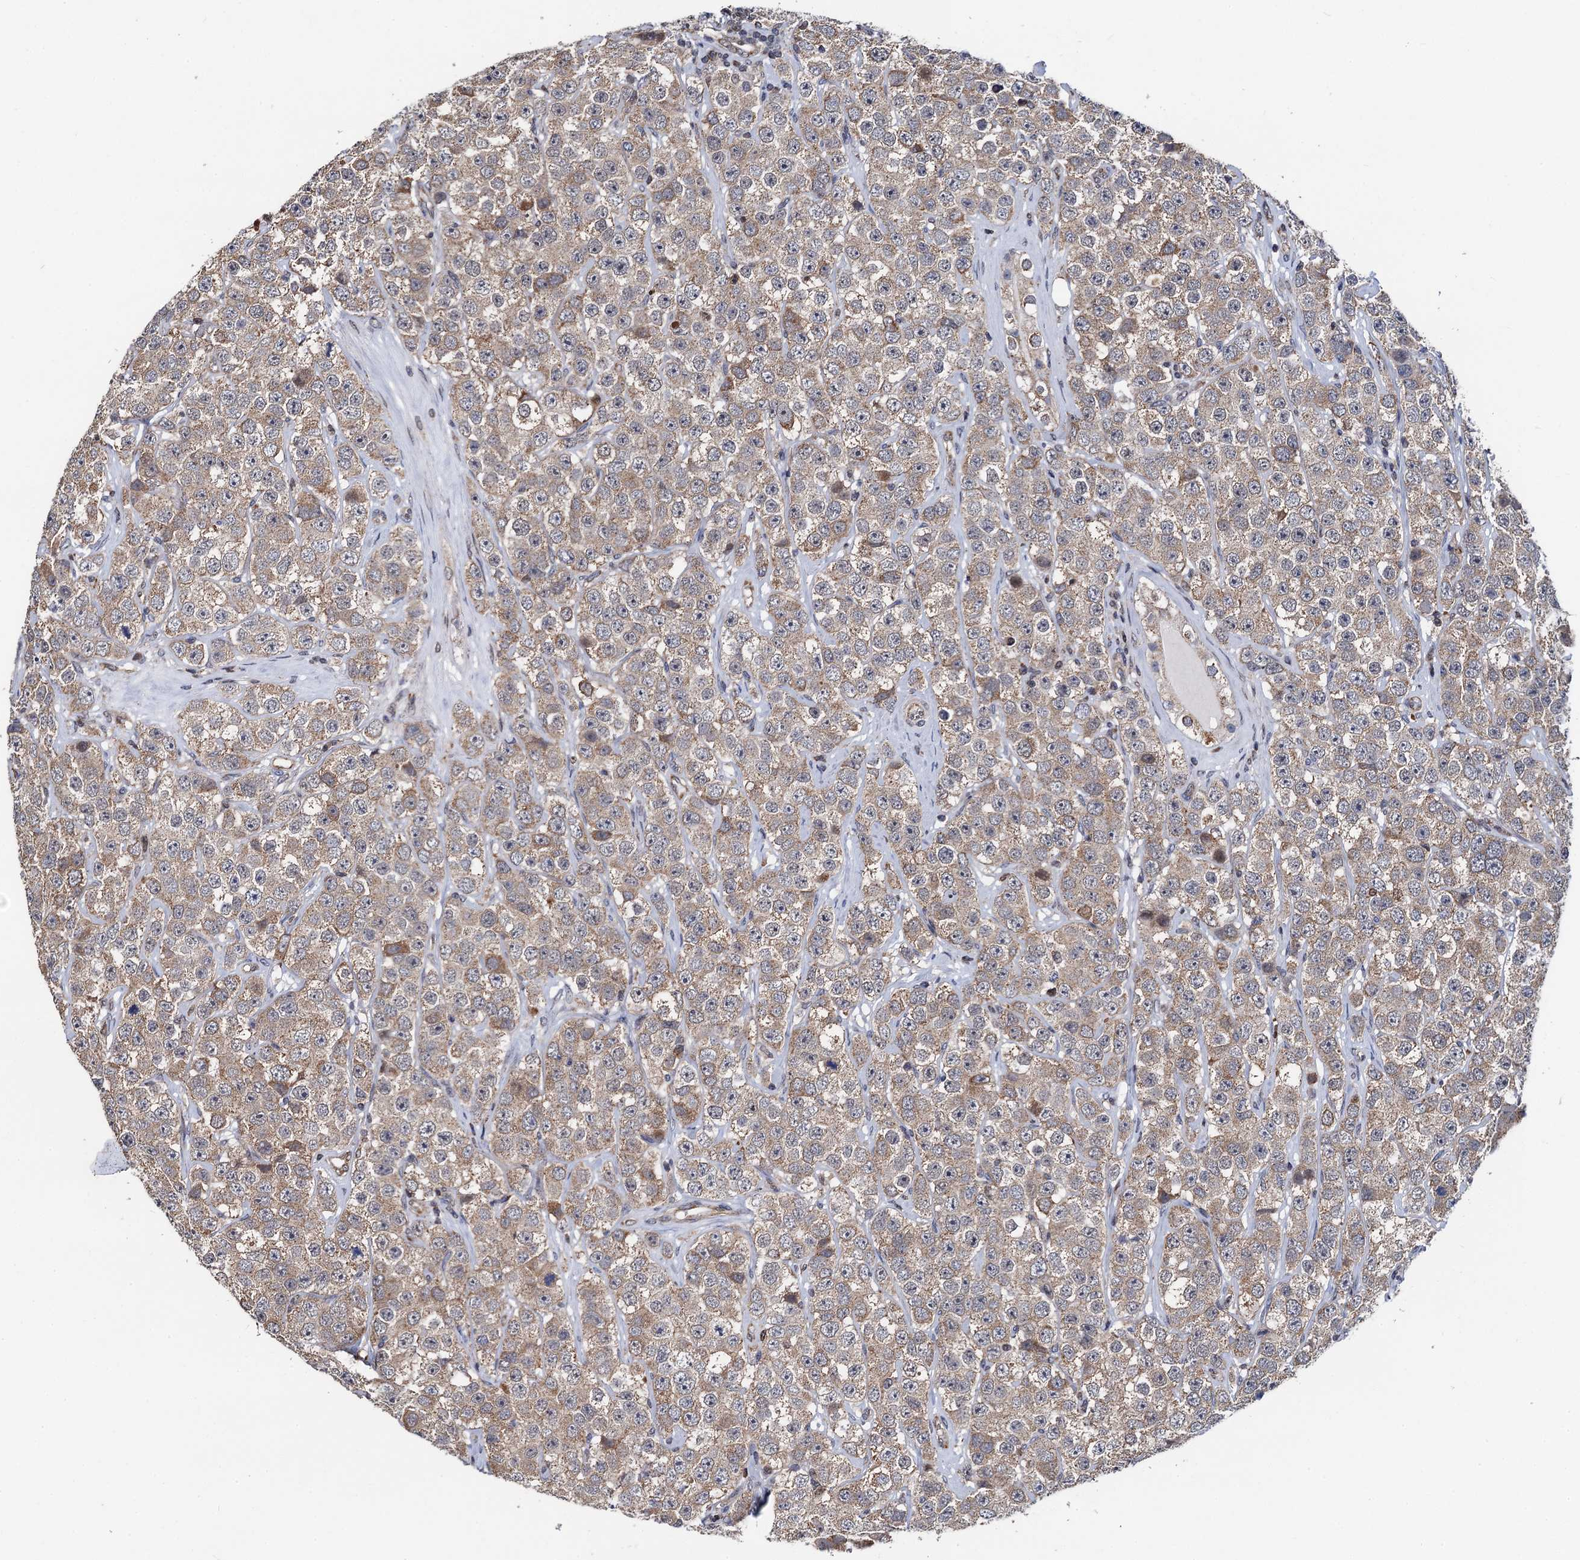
{"staining": {"intensity": "weak", "quantity": ">75%", "location": "cytoplasmic/membranous"}, "tissue": "testis cancer", "cell_type": "Tumor cells", "image_type": "cancer", "snomed": [{"axis": "morphology", "description": "Seminoma, NOS"}, {"axis": "topography", "description": "Testis"}], "caption": "Testis cancer was stained to show a protein in brown. There is low levels of weak cytoplasmic/membranous staining in about >75% of tumor cells.", "gene": "PTCD3", "patient": {"sex": "male", "age": 28}}